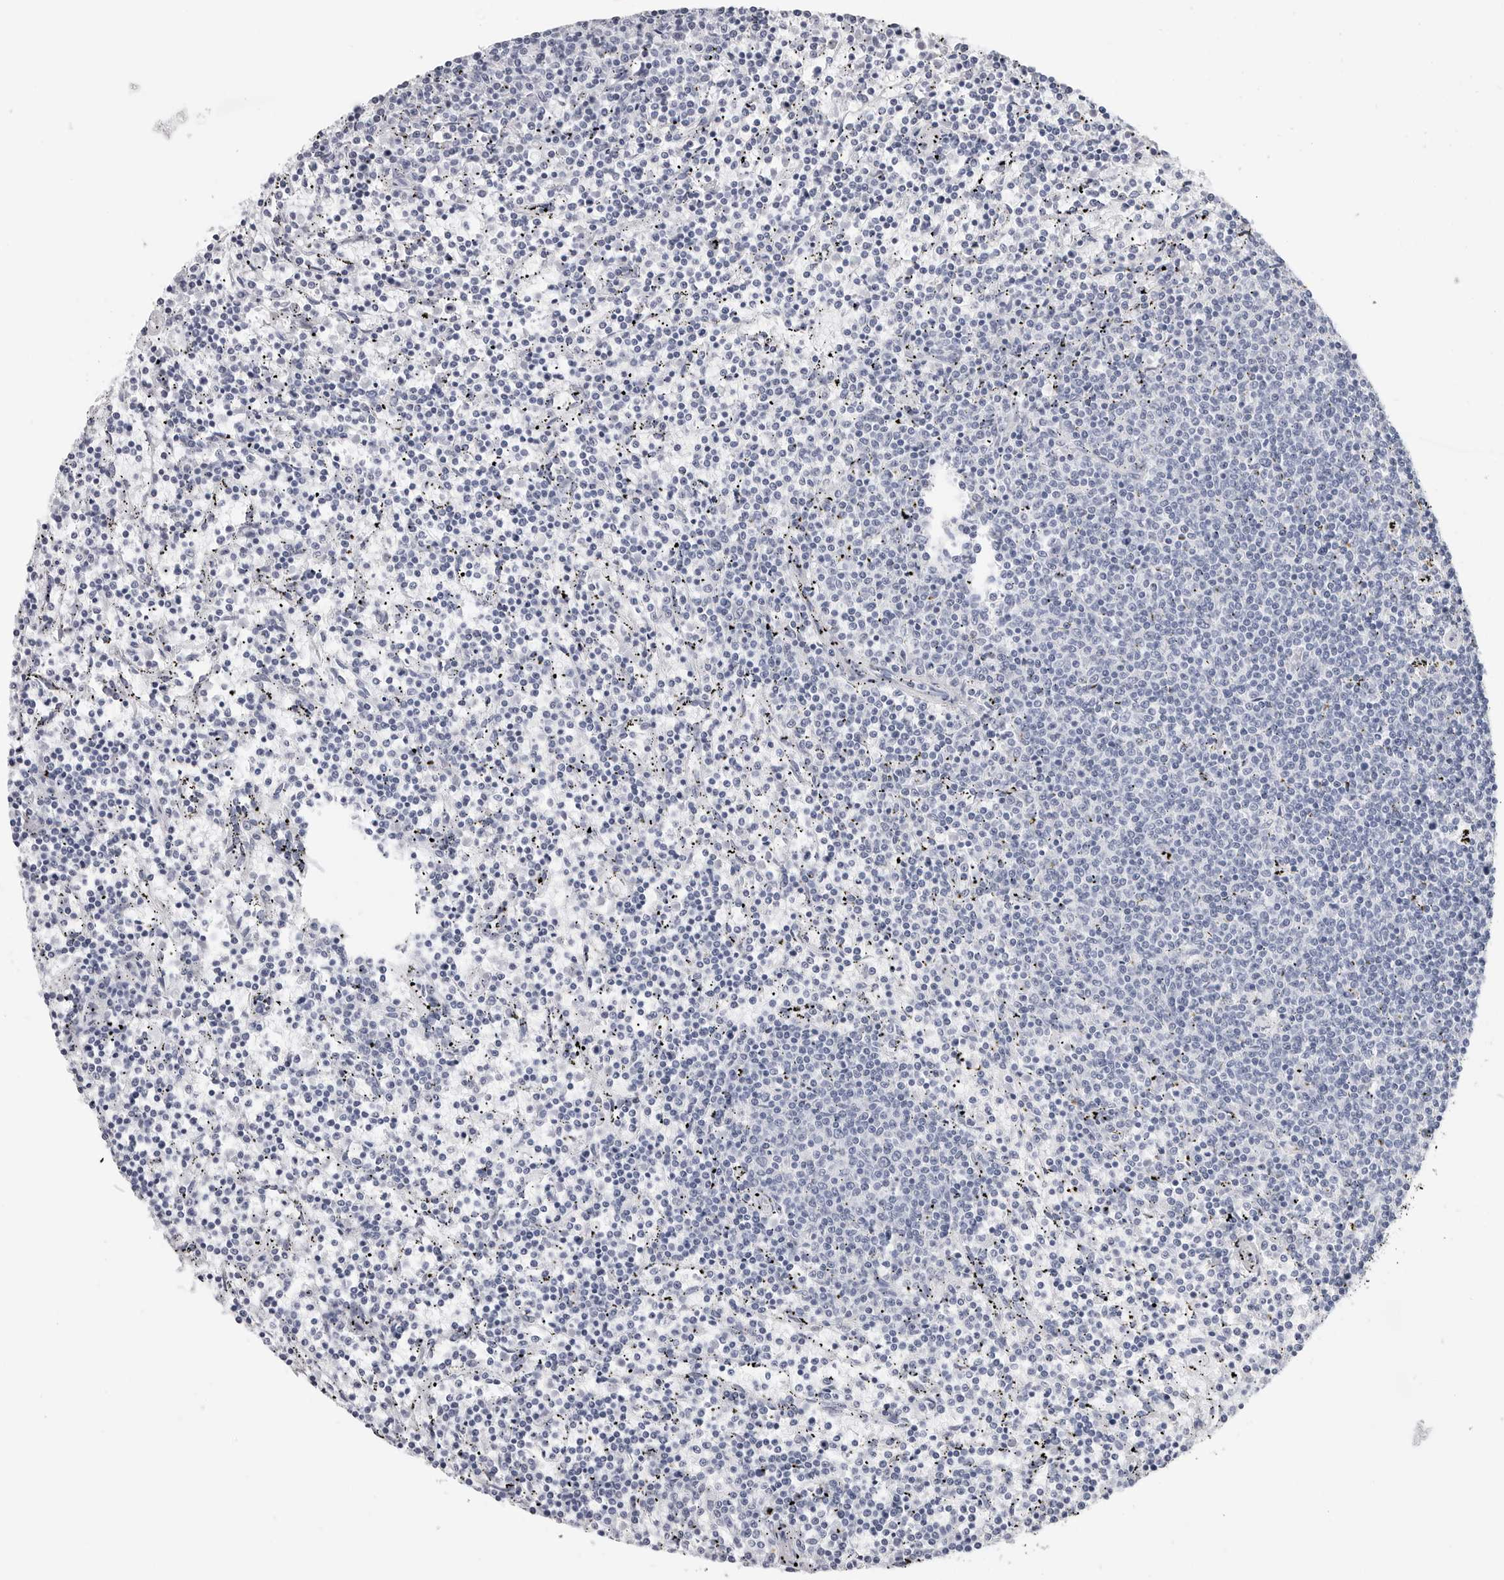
{"staining": {"intensity": "negative", "quantity": "none", "location": "none"}, "tissue": "lymphoma", "cell_type": "Tumor cells", "image_type": "cancer", "snomed": [{"axis": "morphology", "description": "Malignant lymphoma, non-Hodgkin's type, Low grade"}, {"axis": "topography", "description": "Spleen"}], "caption": "DAB immunohistochemical staining of lymphoma demonstrates no significant staining in tumor cells. (DAB (3,3'-diaminobenzidine) immunohistochemistry with hematoxylin counter stain).", "gene": "CSH1", "patient": {"sex": "female", "age": 50}}